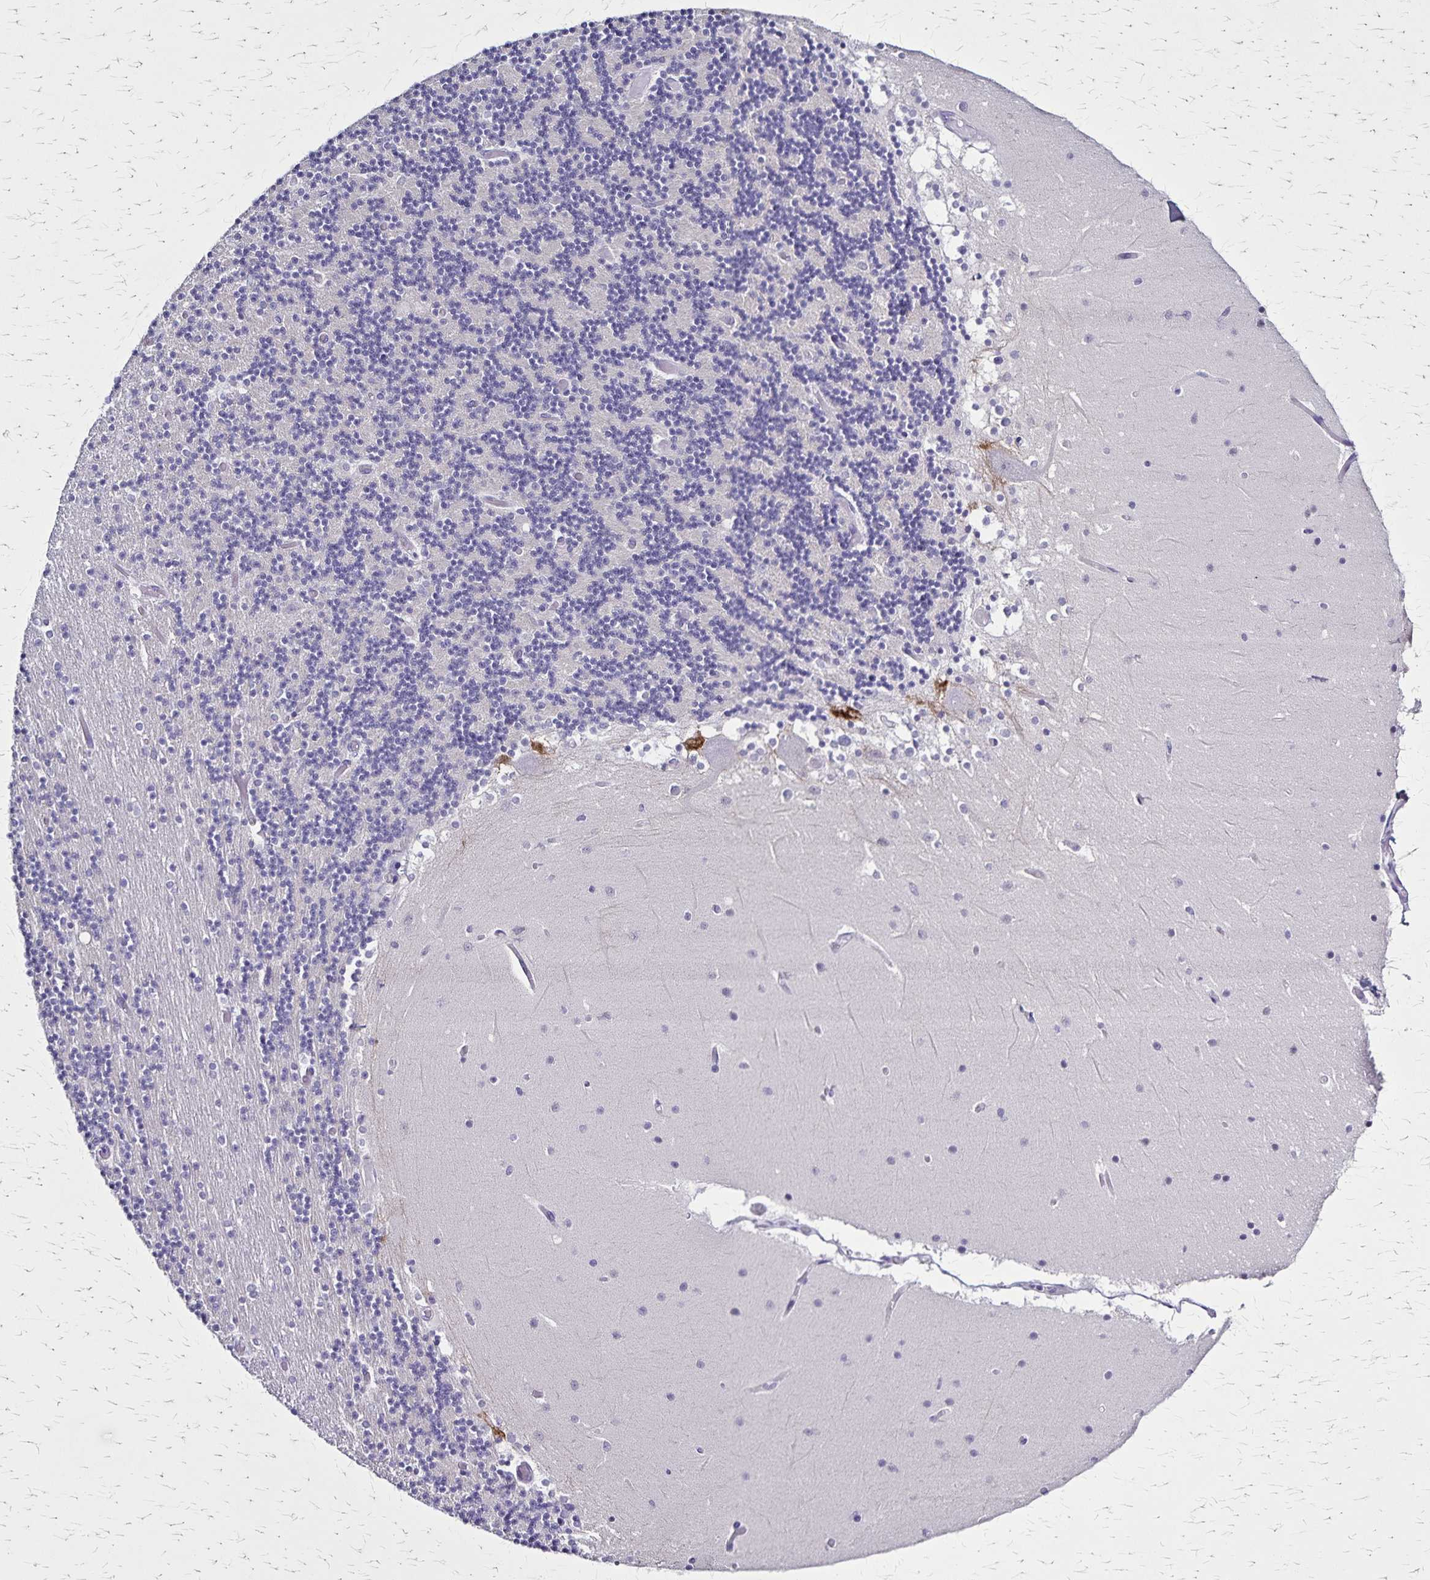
{"staining": {"intensity": "negative", "quantity": "none", "location": "none"}, "tissue": "cerebellum", "cell_type": "Cells in granular layer", "image_type": "normal", "snomed": [{"axis": "morphology", "description": "Normal tissue, NOS"}, {"axis": "topography", "description": "Cerebellum"}], "caption": "Protein analysis of benign cerebellum exhibits no significant staining in cells in granular layer.", "gene": "PLXNA4", "patient": {"sex": "female", "age": 28}}